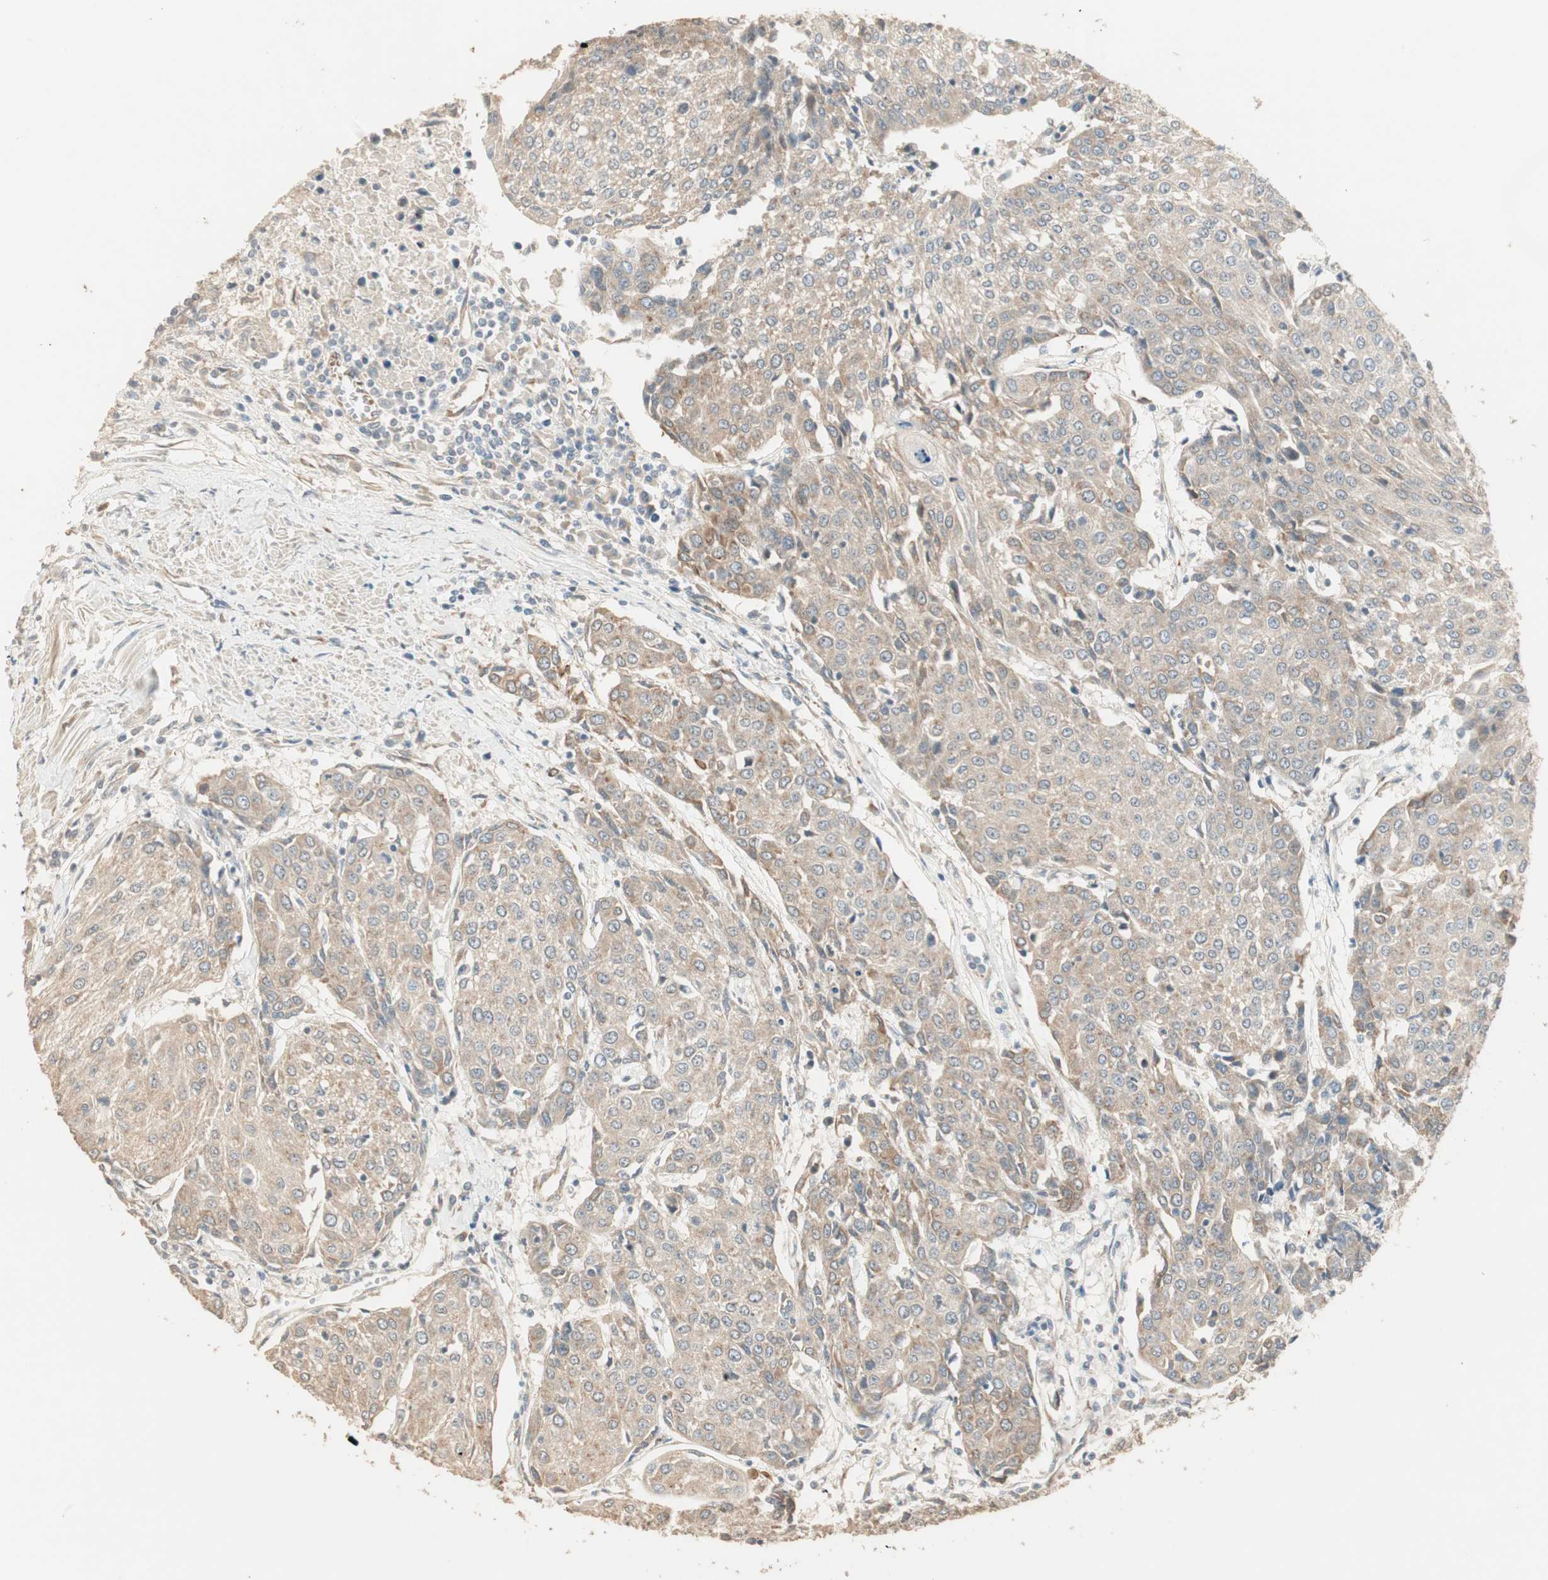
{"staining": {"intensity": "weak", "quantity": ">75%", "location": "cytoplasmic/membranous"}, "tissue": "urothelial cancer", "cell_type": "Tumor cells", "image_type": "cancer", "snomed": [{"axis": "morphology", "description": "Urothelial carcinoma, High grade"}, {"axis": "topography", "description": "Urinary bladder"}], "caption": "High-magnification brightfield microscopy of urothelial cancer stained with DAB (brown) and counterstained with hematoxylin (blue). tumor cells exhibit weak cytoplasmic/membranous staining is seen in approximately>75% of cells. (Brightfield microscopy of DAB IHC at high magnification).", "gene": "TASOR", "patient": {"sex": "female", "age": 85}}